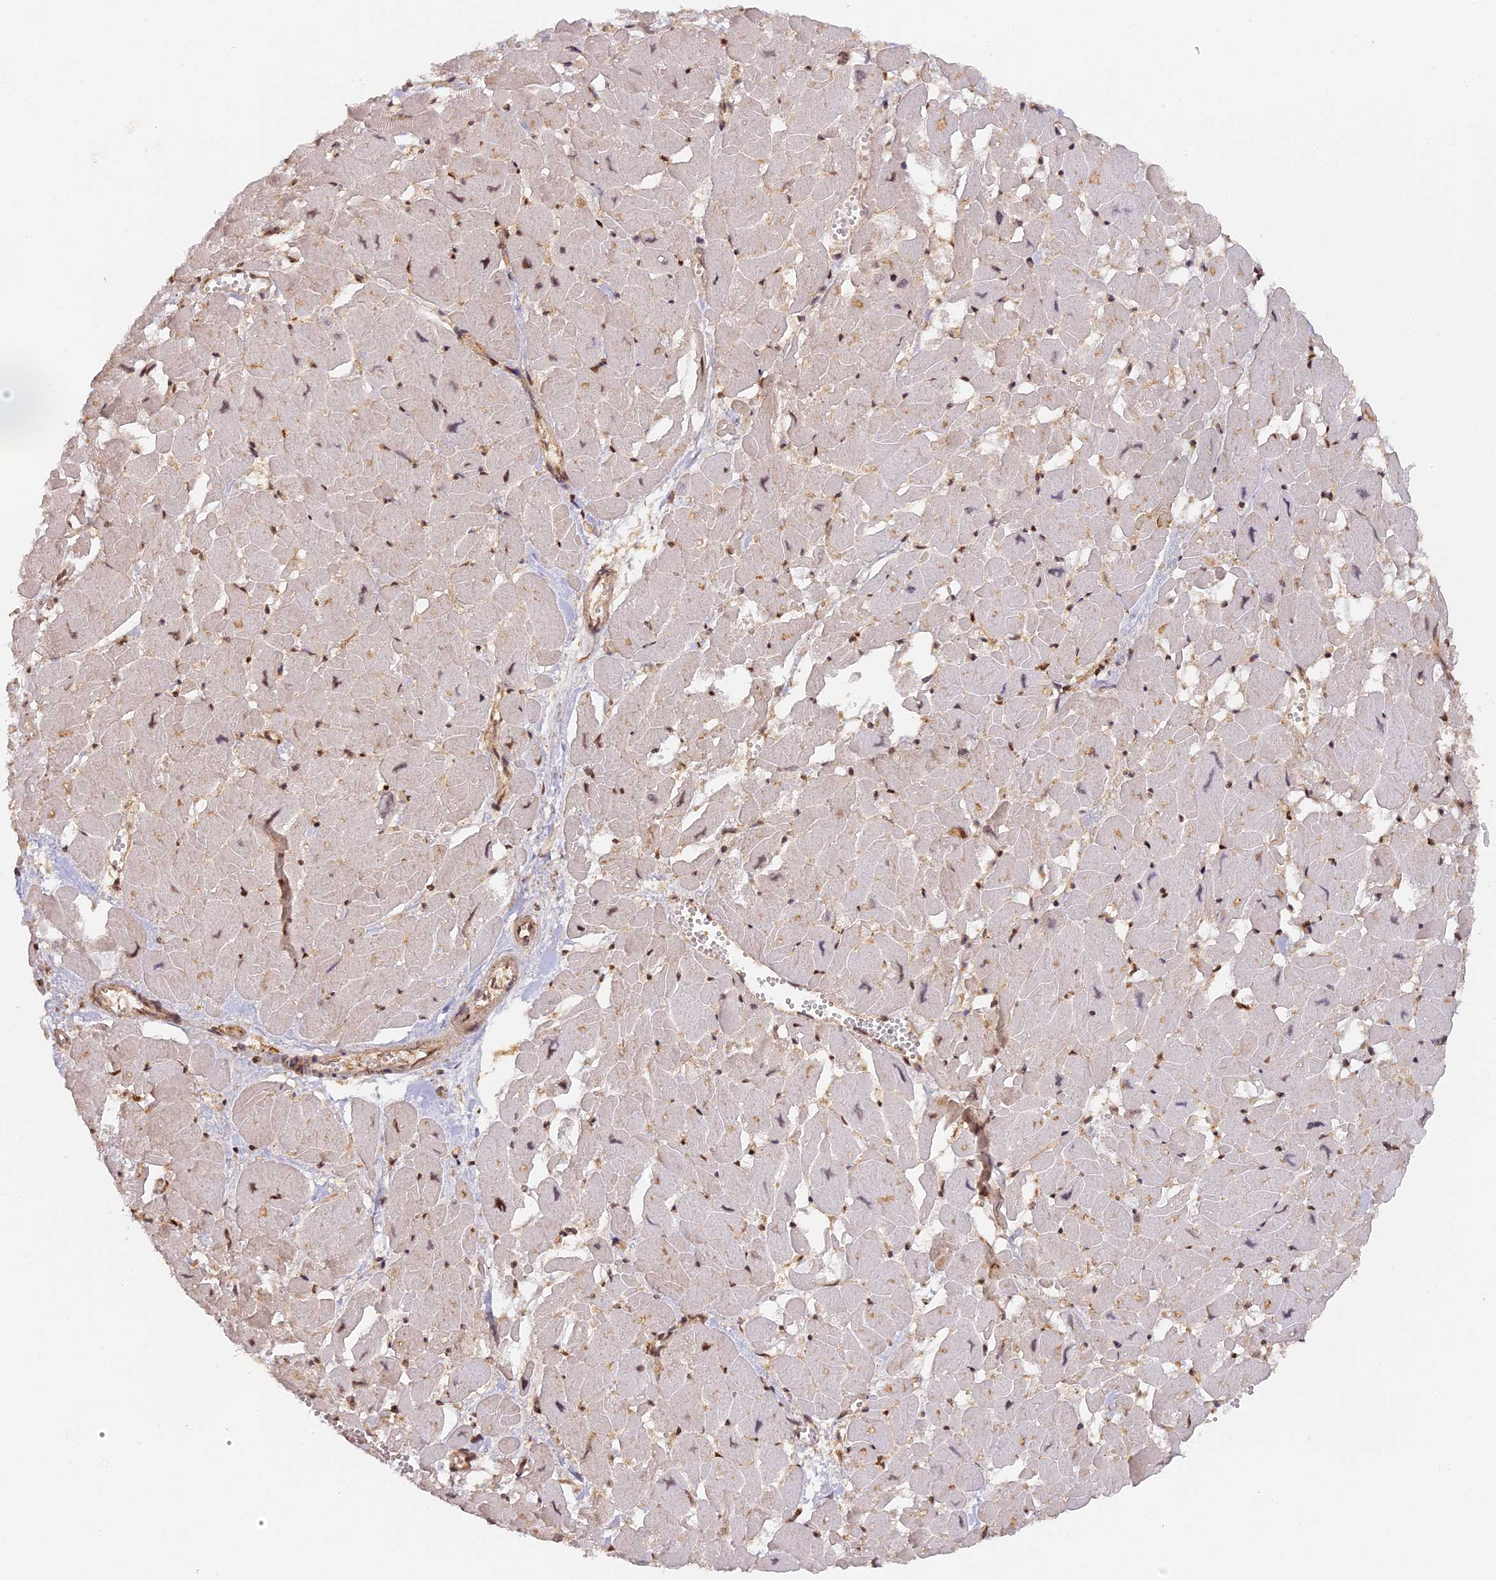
{"staining": {"intensity": "moderate", "quantity": "<25%", "location": "nuclear"}, "tissue": "heart muscle", "cell_type": "Cardiomyocytes", "image_type": "normal", "snomed": [{"axis": "morphology", "description": "Normal tissue, NOS"}, {"axis": "topography", "description": "Heart"}], "caption": "Immunohistochemistry (IHC) micrograph of normal heart muscle stained for a protein (brown), which shows low levels of moderate nuclear staining in approximately <25% of cardiomyocytes.", "gene": "MYBL2", "patient": {"sex": "male", "age": 54}}